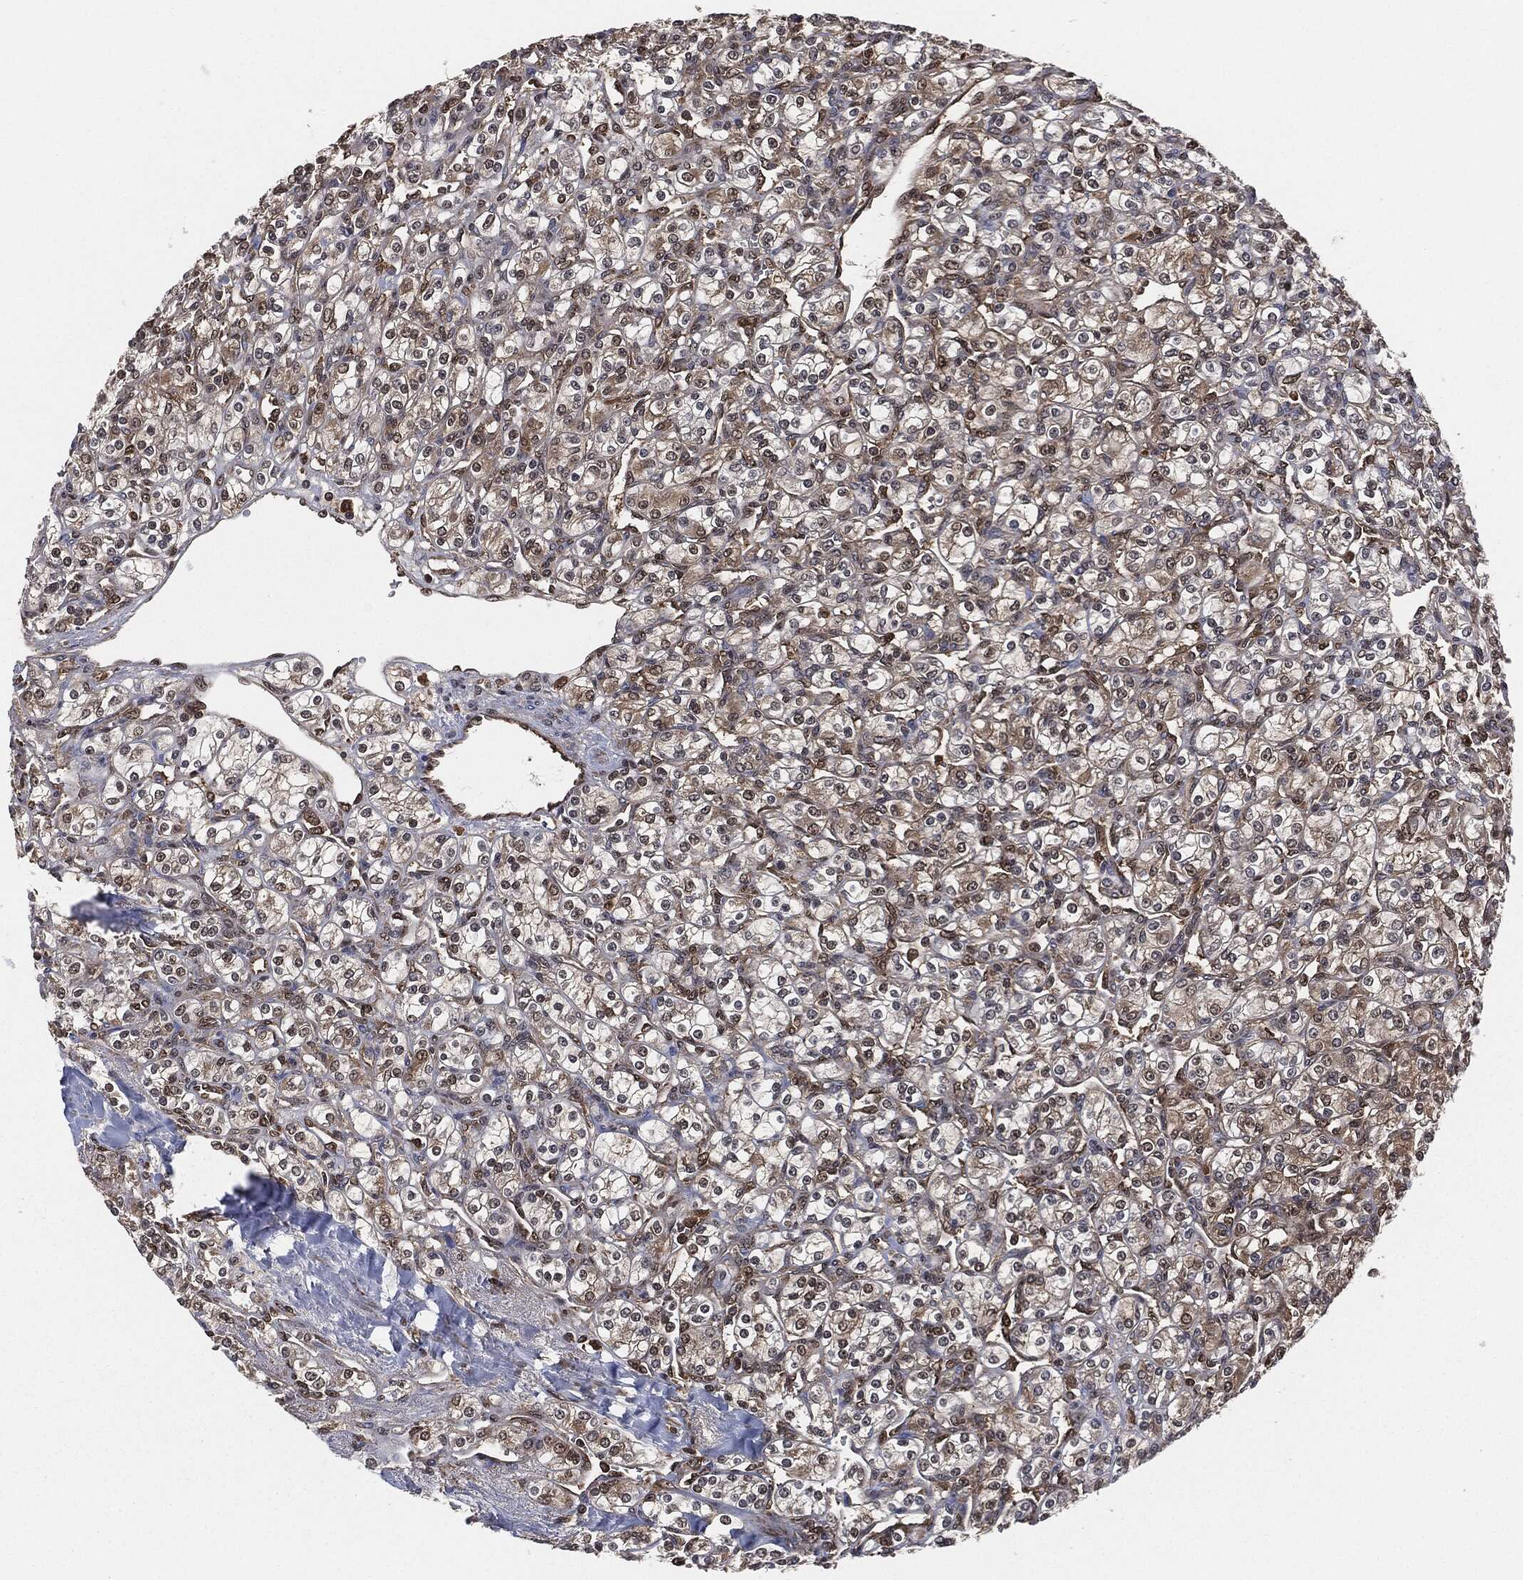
{"staining": {"intensity": "moderate", "quantity": "25%-75%", "location": "cytoplasmic/membranous"}, "tissue": "renal cancer", "cell_type": "Tumor cells", "image_type": "cancer", "snomed": [{"axis": "morphology", "description": "Adenocarcinoma, NOS"}, {"axis": "topography", "description": "Kidney"}], "caption": "A micrograph showing moderate cytoplasmic/membranous expression in about 25%-75% of tumor cells in renal cancer, as visualized by brown immunohistochemical staining.", "gene": "CAPRIN2", "patient": {"sex": "male", "age": 77}}